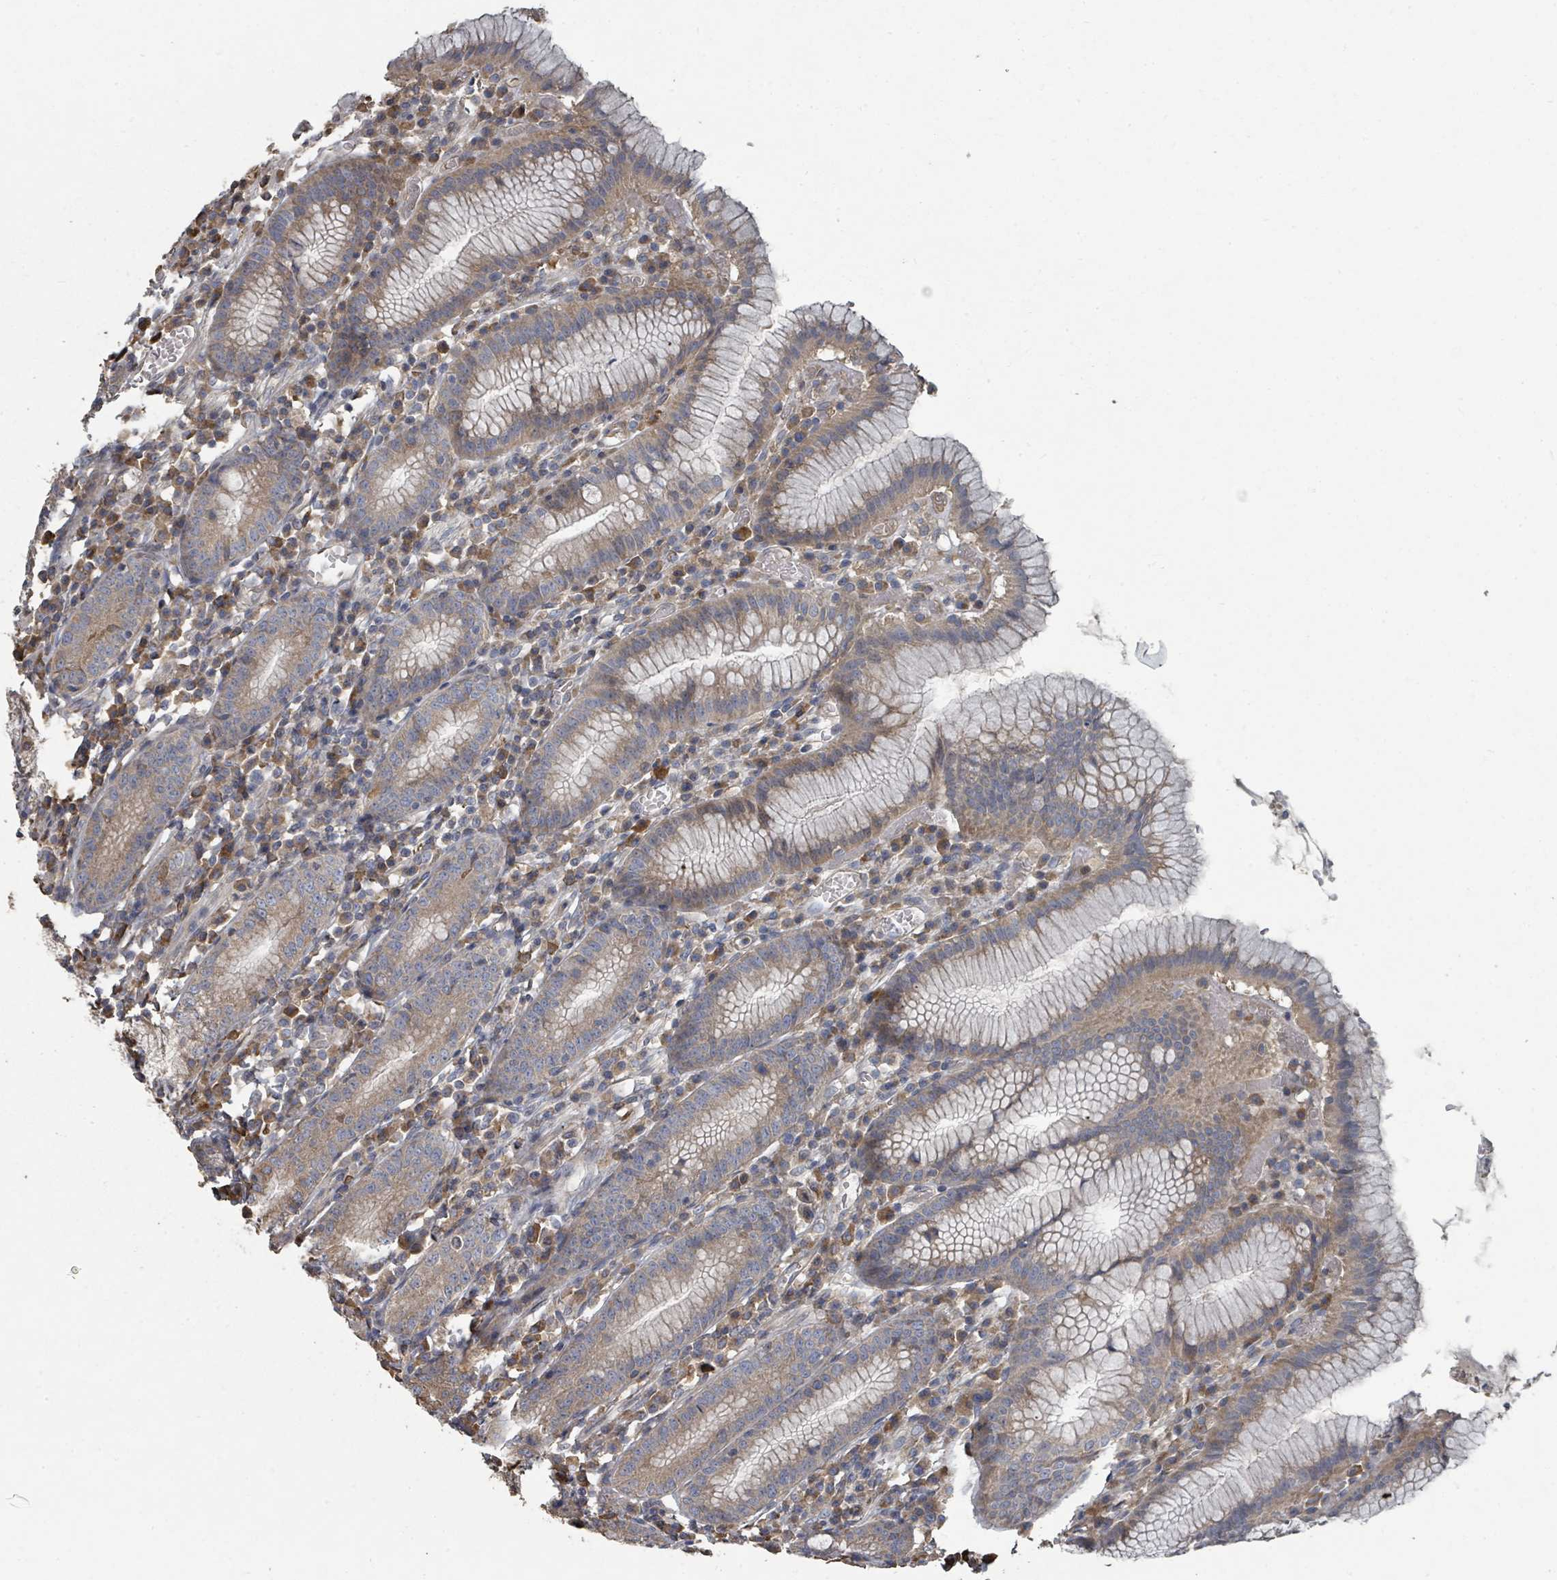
{"staining": {"intensity": "moderate", "quantity": ">75%", "location": "cytoplasmic/membranous"}, "tissue": "stomach", "cell_type": "Glandular cells", "image_type": "normal", "snomed": [{"axis": "morphology", "description": "Normal tissue, NOS"}, {"axis": "topography", "description": "Stomach"}], "caption": "A high-resolution image shows immunohistochemistry (IHC) staining of normal stomach, which displays moderate cytoplasmic/membranous staining in approximately >75% of glandular cells. Using DAB (3,3'-diaminobenzidine) (brown) and hematoxylin (blue) stains, captured at high magnification using brightfield microscopy.", "gene": "WDFY1", "patient": {"sex": "male", "age": 55}}